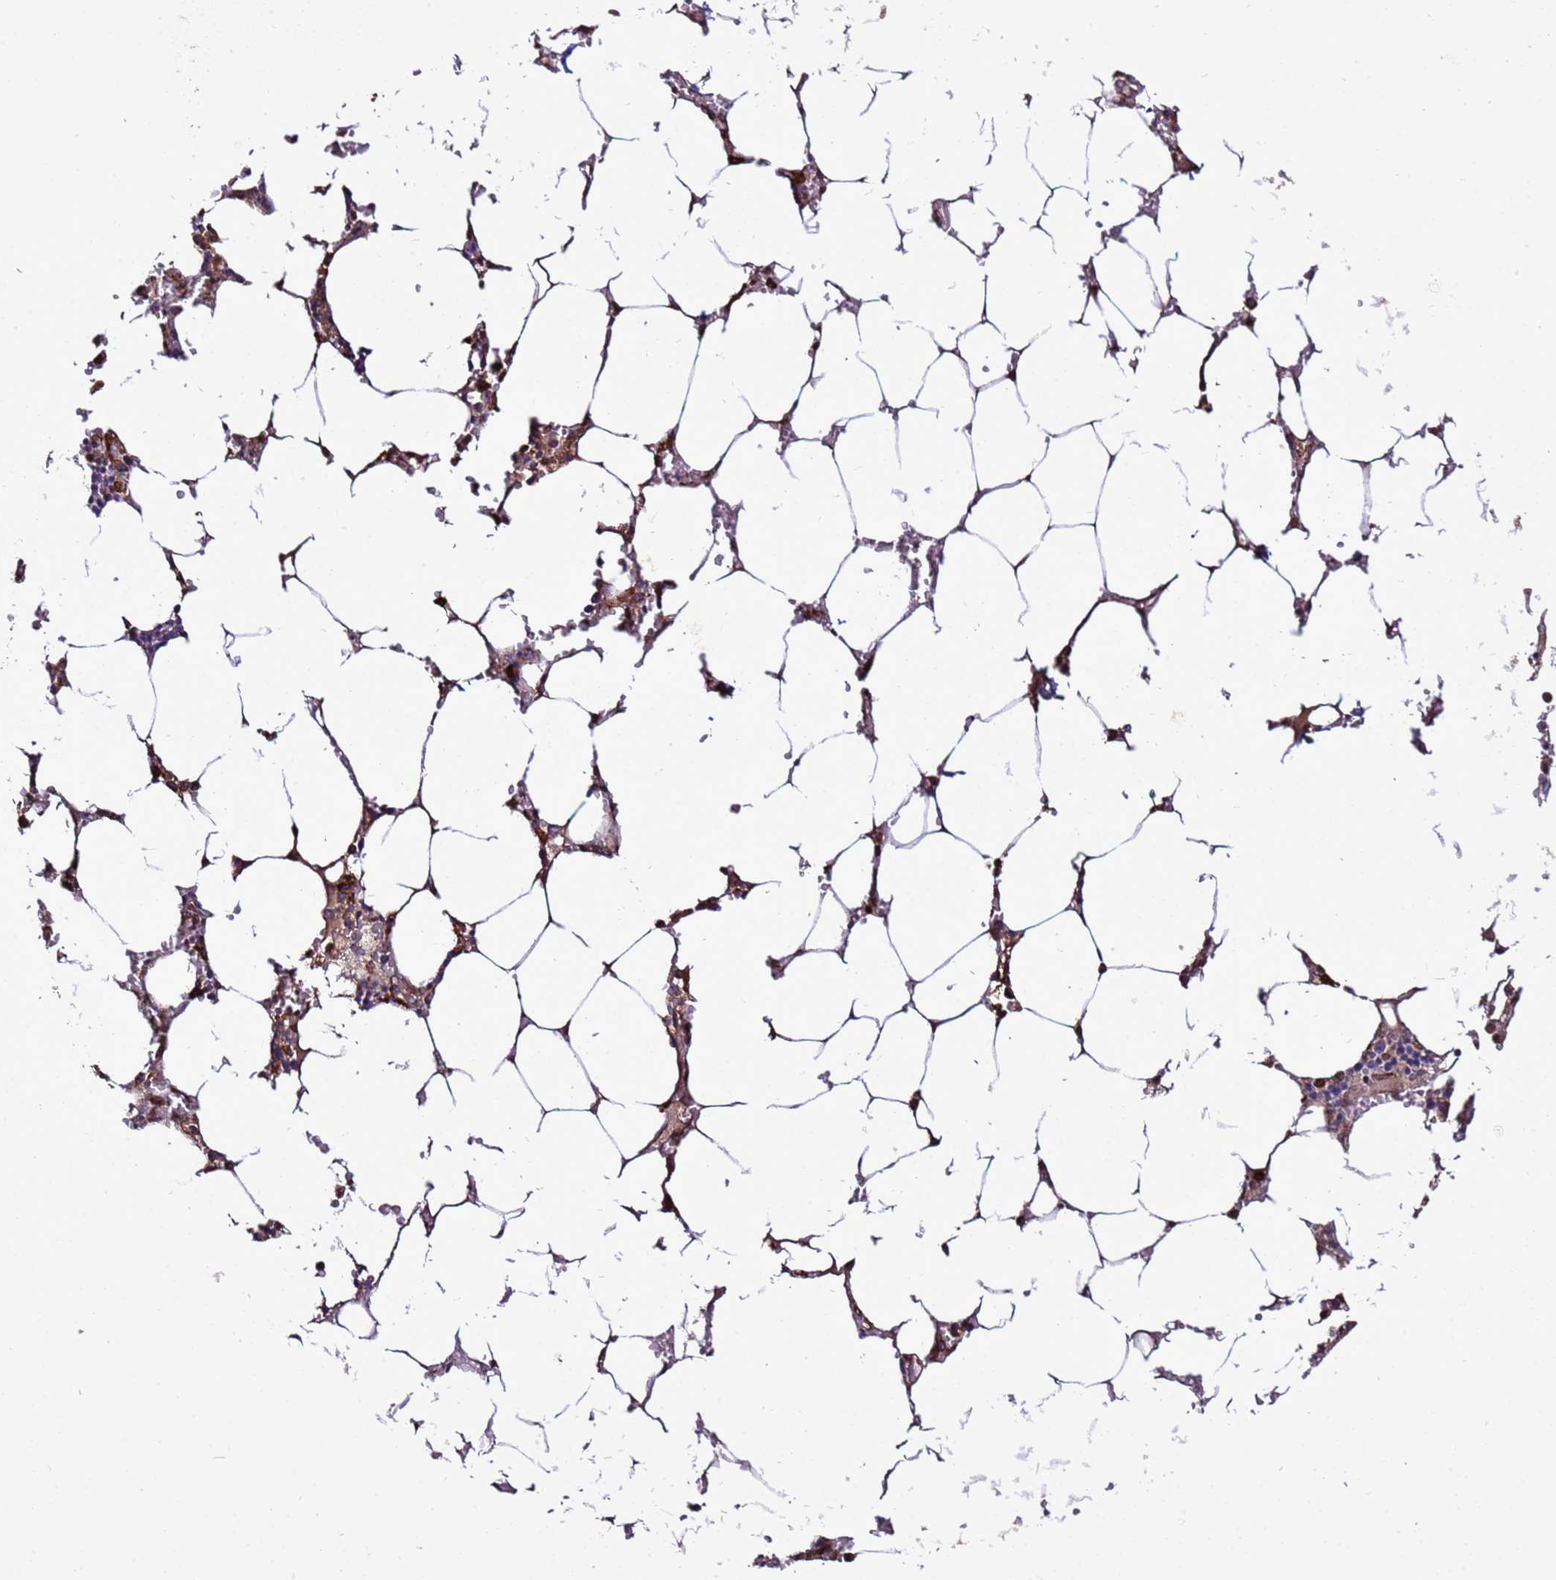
{"staining": {"intensity": "moderate", "quantity": "<25%", "location": "cytoplasmic/membranous"}, "tissue": "bone marrow", "cell_type": "Hematopoietic cells", "image_type": "normal", "snomed": [{"axis": "morphology", "description": "Normal tissue, NOS"}, {"axis": "topography", "description": "Bone marrow"}], "caption": "Immunohistochemical staining of unremarkable human bone marrow shows moderate cytoplasmic/membranous protein expression in about <25% of hematopoietic cells.", "gene": "ANTKMT", "patient": {"sex": "male", "age": 70}}